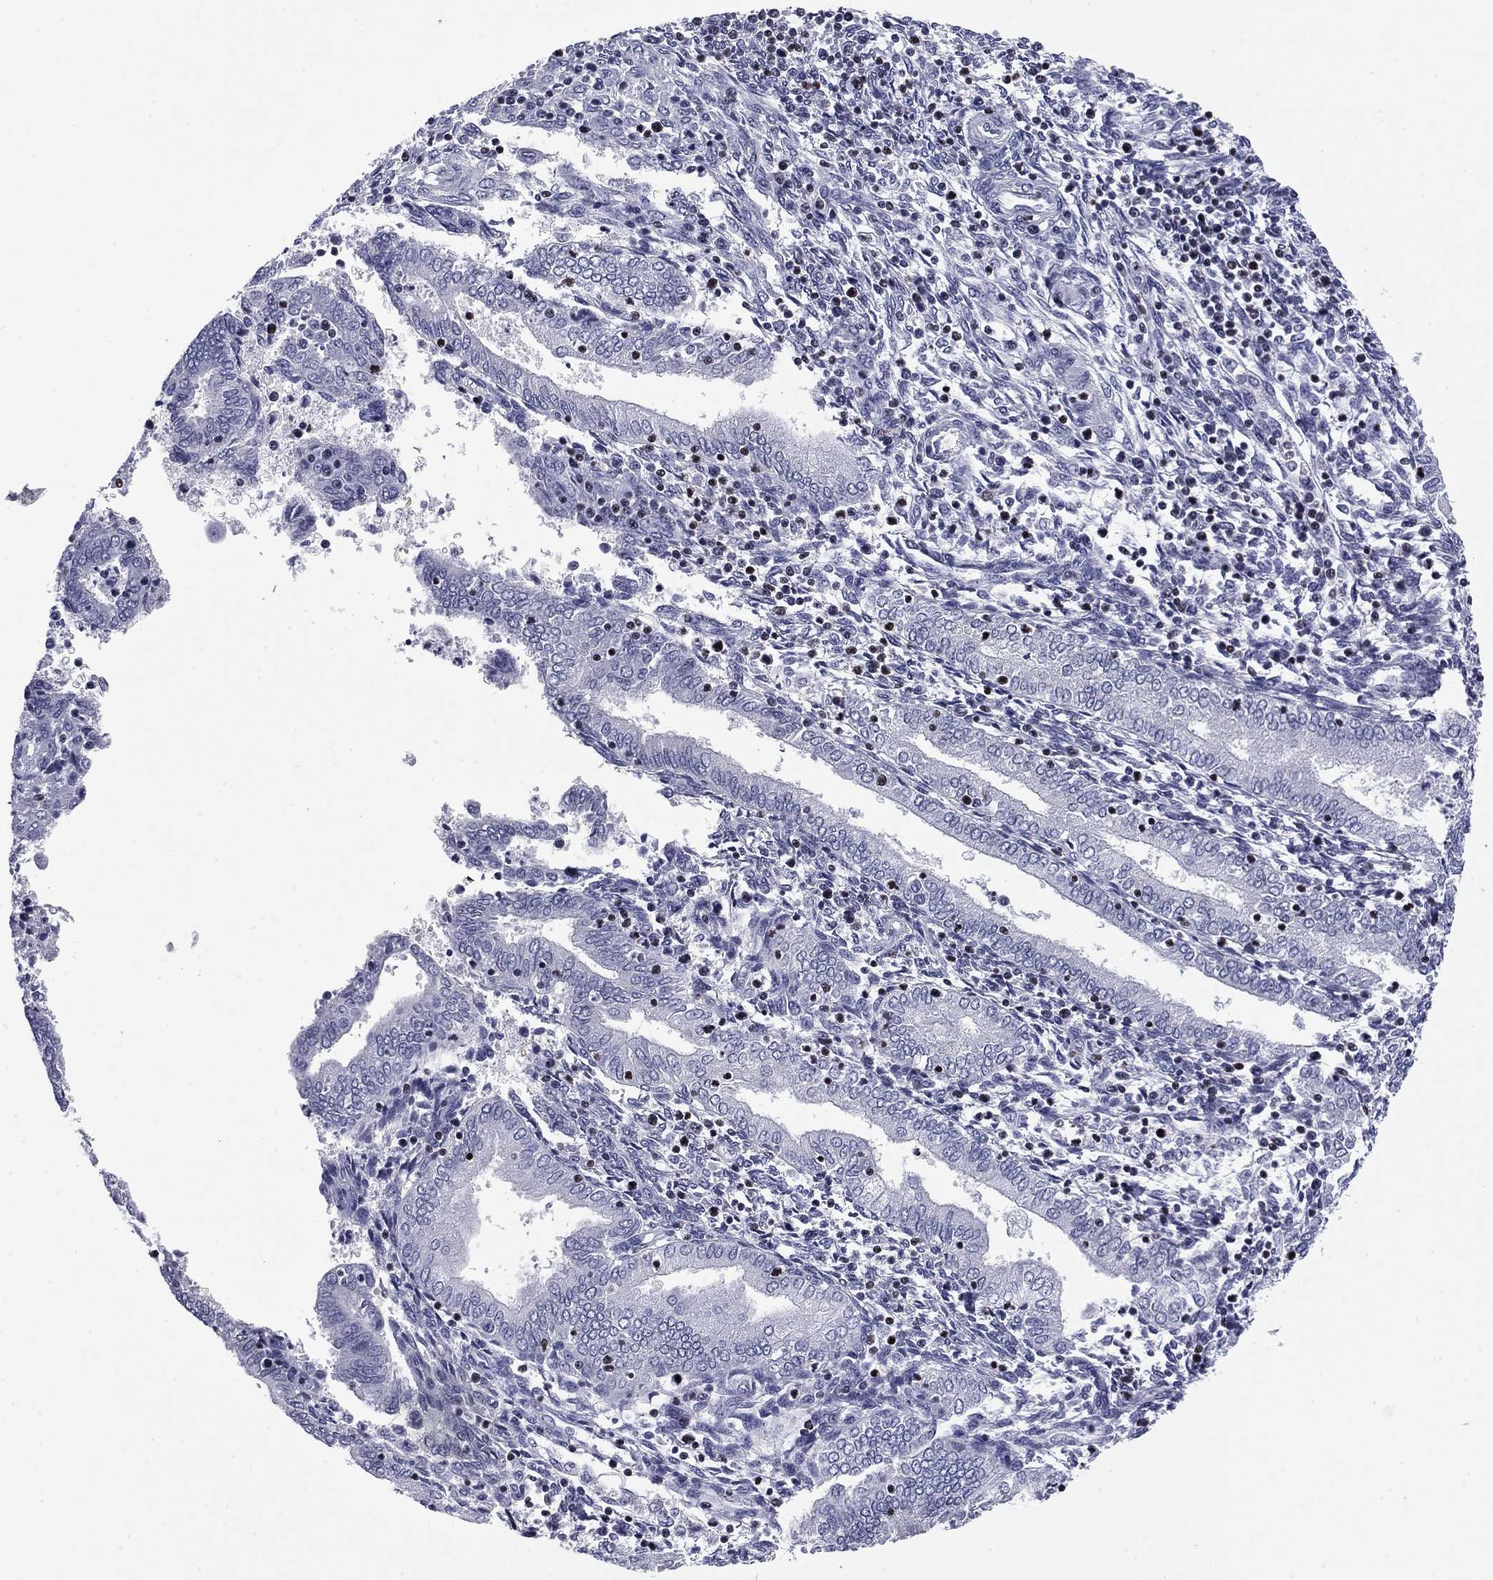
{"staining": {"intensity": "negative", "quantity": "none", "location": "none"}, "tissue": "endometrium", "cell_type": "Cells in endometrial stroma", "image_type": "normal", "snomed": [{"axis": "morphology", "description": "Normal tissue, NOS"}, {"axis": "topography", "description": "Endometrium"}], "caption": "A micrograph of endometrium stained for a protein displays no brown staining in cells in endometrial stroma. Brightfield microscopy of immunohistochemistry stained with DAB (brown) and hematoxylin (blue), captured at high magnification.", "gene": "IKZF3", "patient": {"sex": "female", "age": 42}}